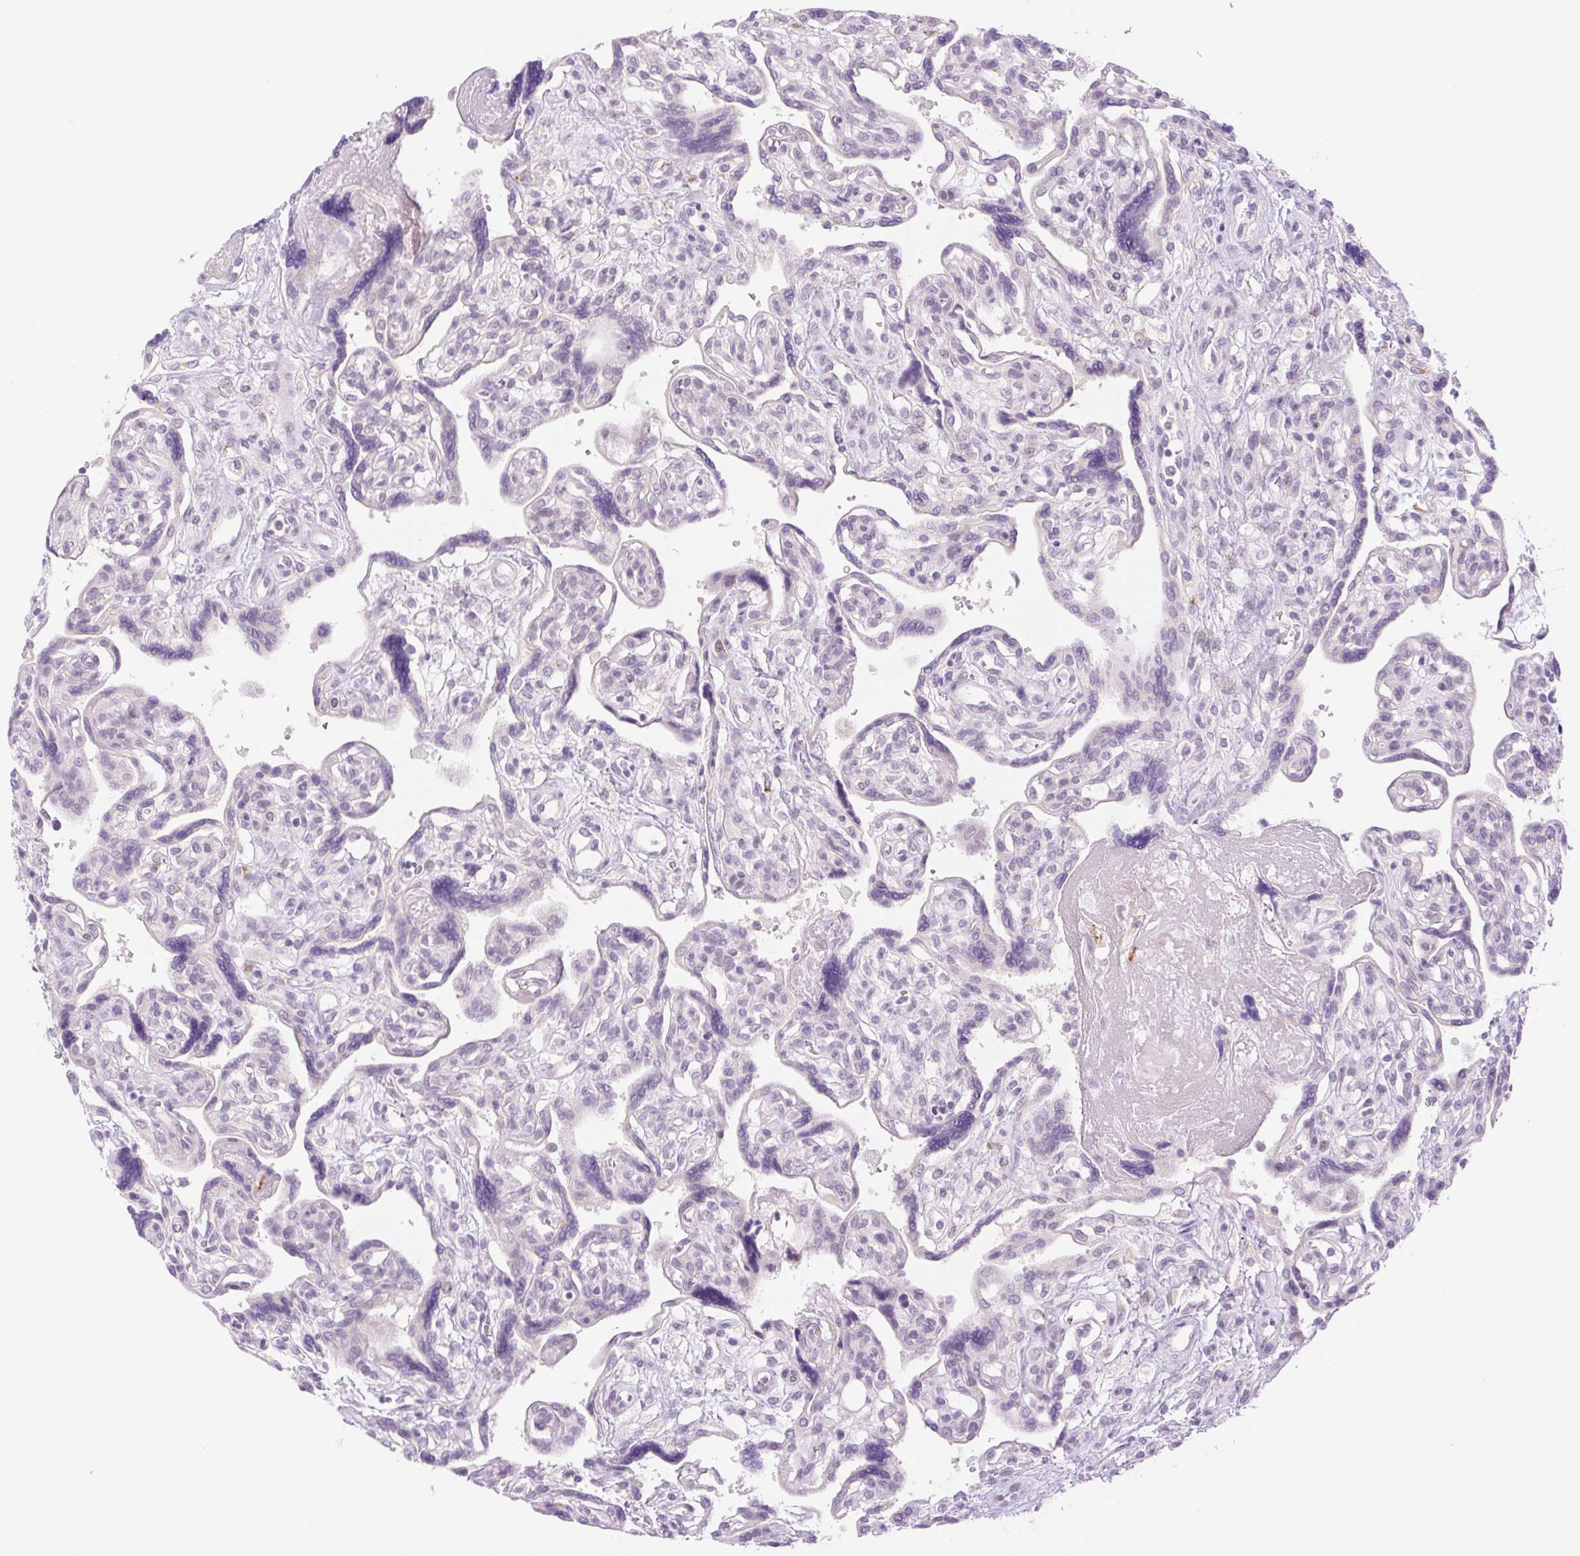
{"staining": {"intensity": "negative", "quantity": "none", "location": "none"}, "tissue": "placenta", "cell_type": "Decidual cells", "image_type": "normal", "snomed": [{"axis": "morphology", "description": "Normal tissue, NOS"}, {"axis": "topography", "description": "Placenta"}], "caption": "This histopathology image is of normal placenta stained with immunohistochemistry to label a protein in brown with the nuclei are counter-stained blue. There is no staining in decidual cells.", "gene": "SPRYD4", "patient": {"sex": "female", "age": 39}}